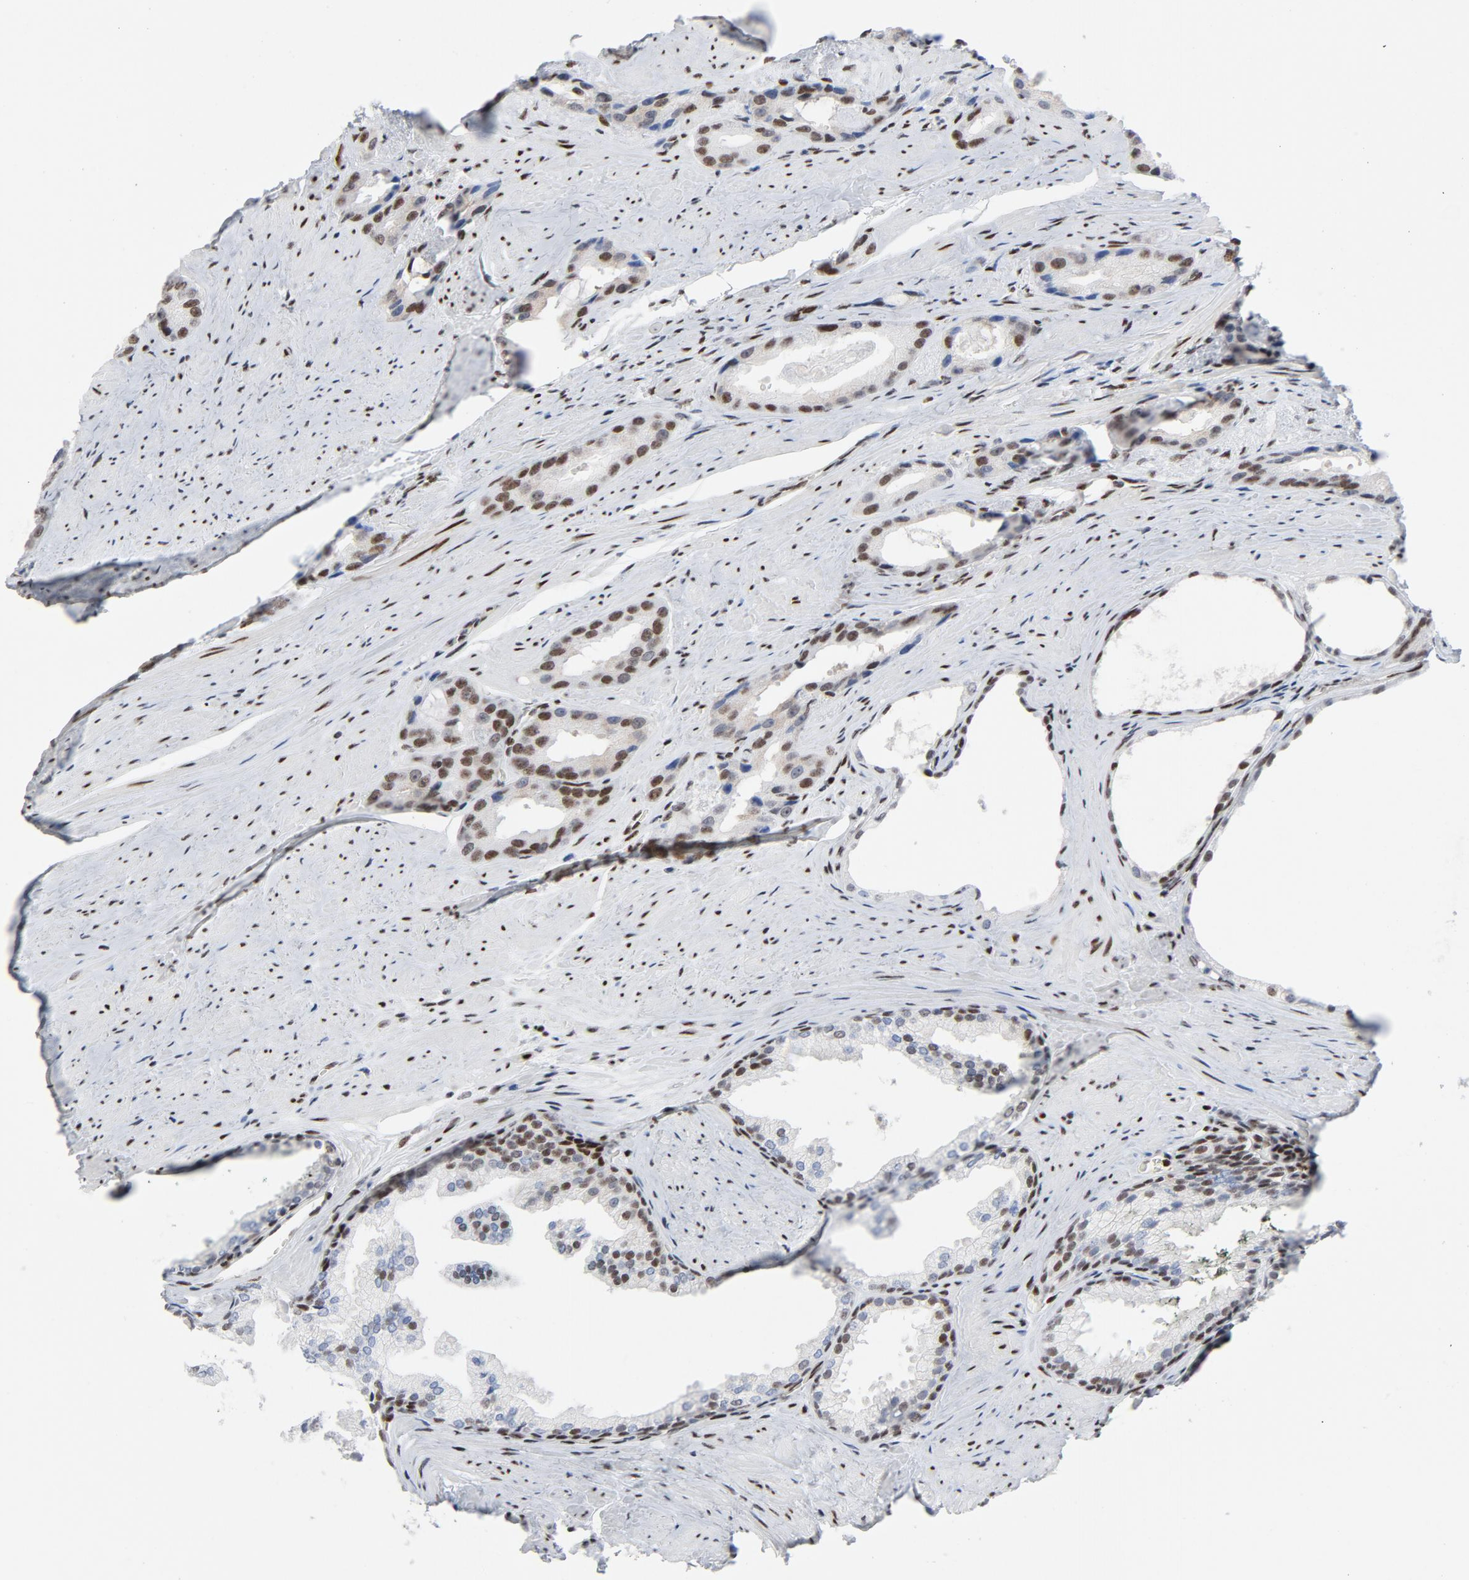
{"staining": {"intensity": "moderate", "quantity": "25%-75%", "location": "nuclear"}, "tissue": "prostate cancer", "cell_type": "Tumor cells", "image_type": "cancer", "snomed": [{"axis": "morphology", "description": "Adenocarcinoma, Medium grade"}, {"axis": "topography", "description": "Prostate"}], "caption": "Brown immunohistochemical staining in human prostate cancer (adenocarcinoma (medium-grade)) demonstrates moderate nuclear expression in about 25%-75% of tumor cells.", "gene": "HSF1", "patient": {"sex": "male", "age": 60}}